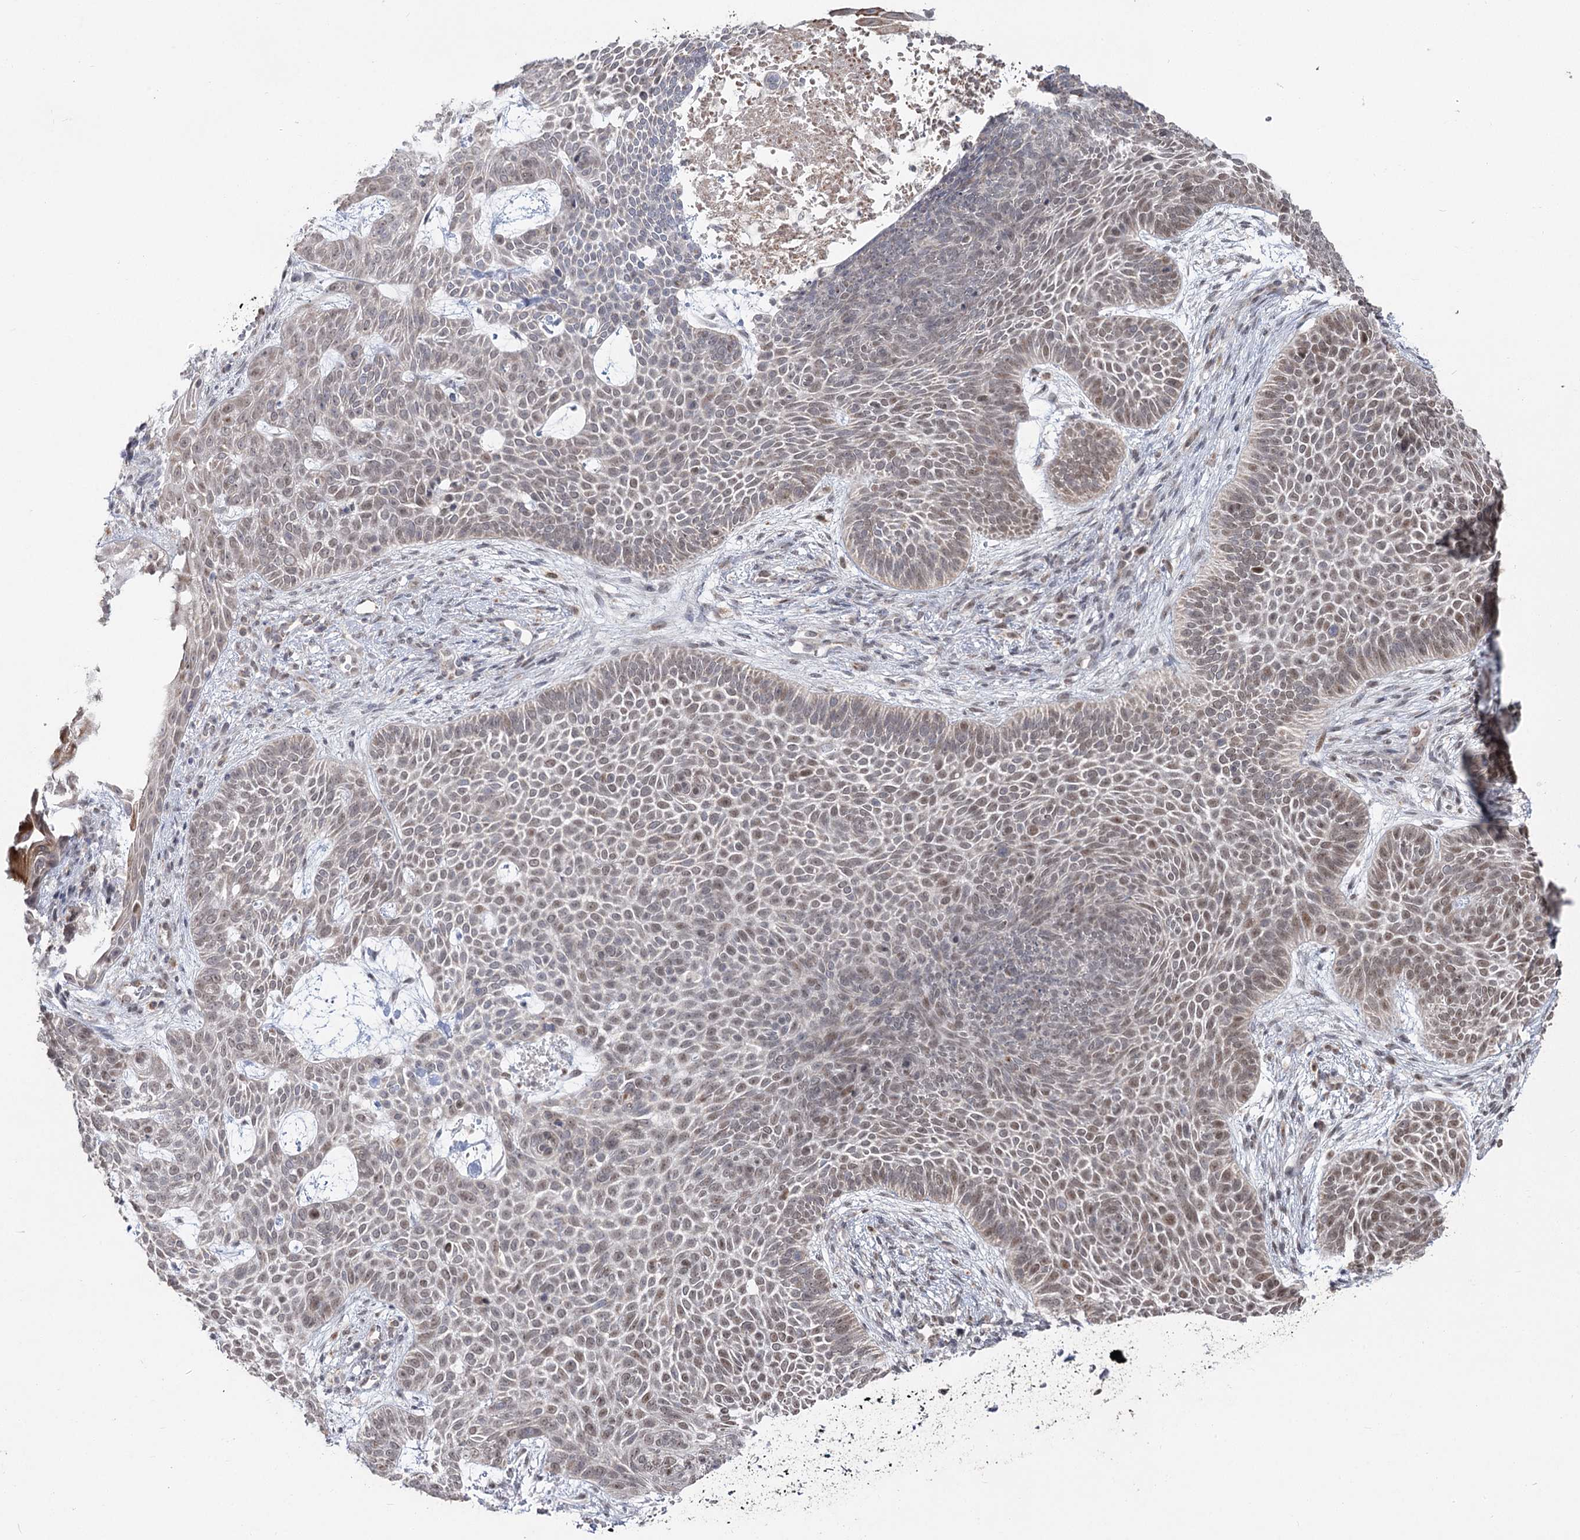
{"staining": {"intensity": "weak", "quantity": "<25%", "location": "nuclear"}, "tissue": "skin cancer", "cell_type": "Tumor cells", "image_type": "cancer", "snomed": [{"axis": "morphology", "description": "Basal cell carcinoma"}, {"axis": "topography", "description": "Skin"}], "caption": "Protein analysis of skin cancer reveals no significant staining in tumor cells.", "gene": "RUFY4", "patient": {"sex": "male", "age": 85}}